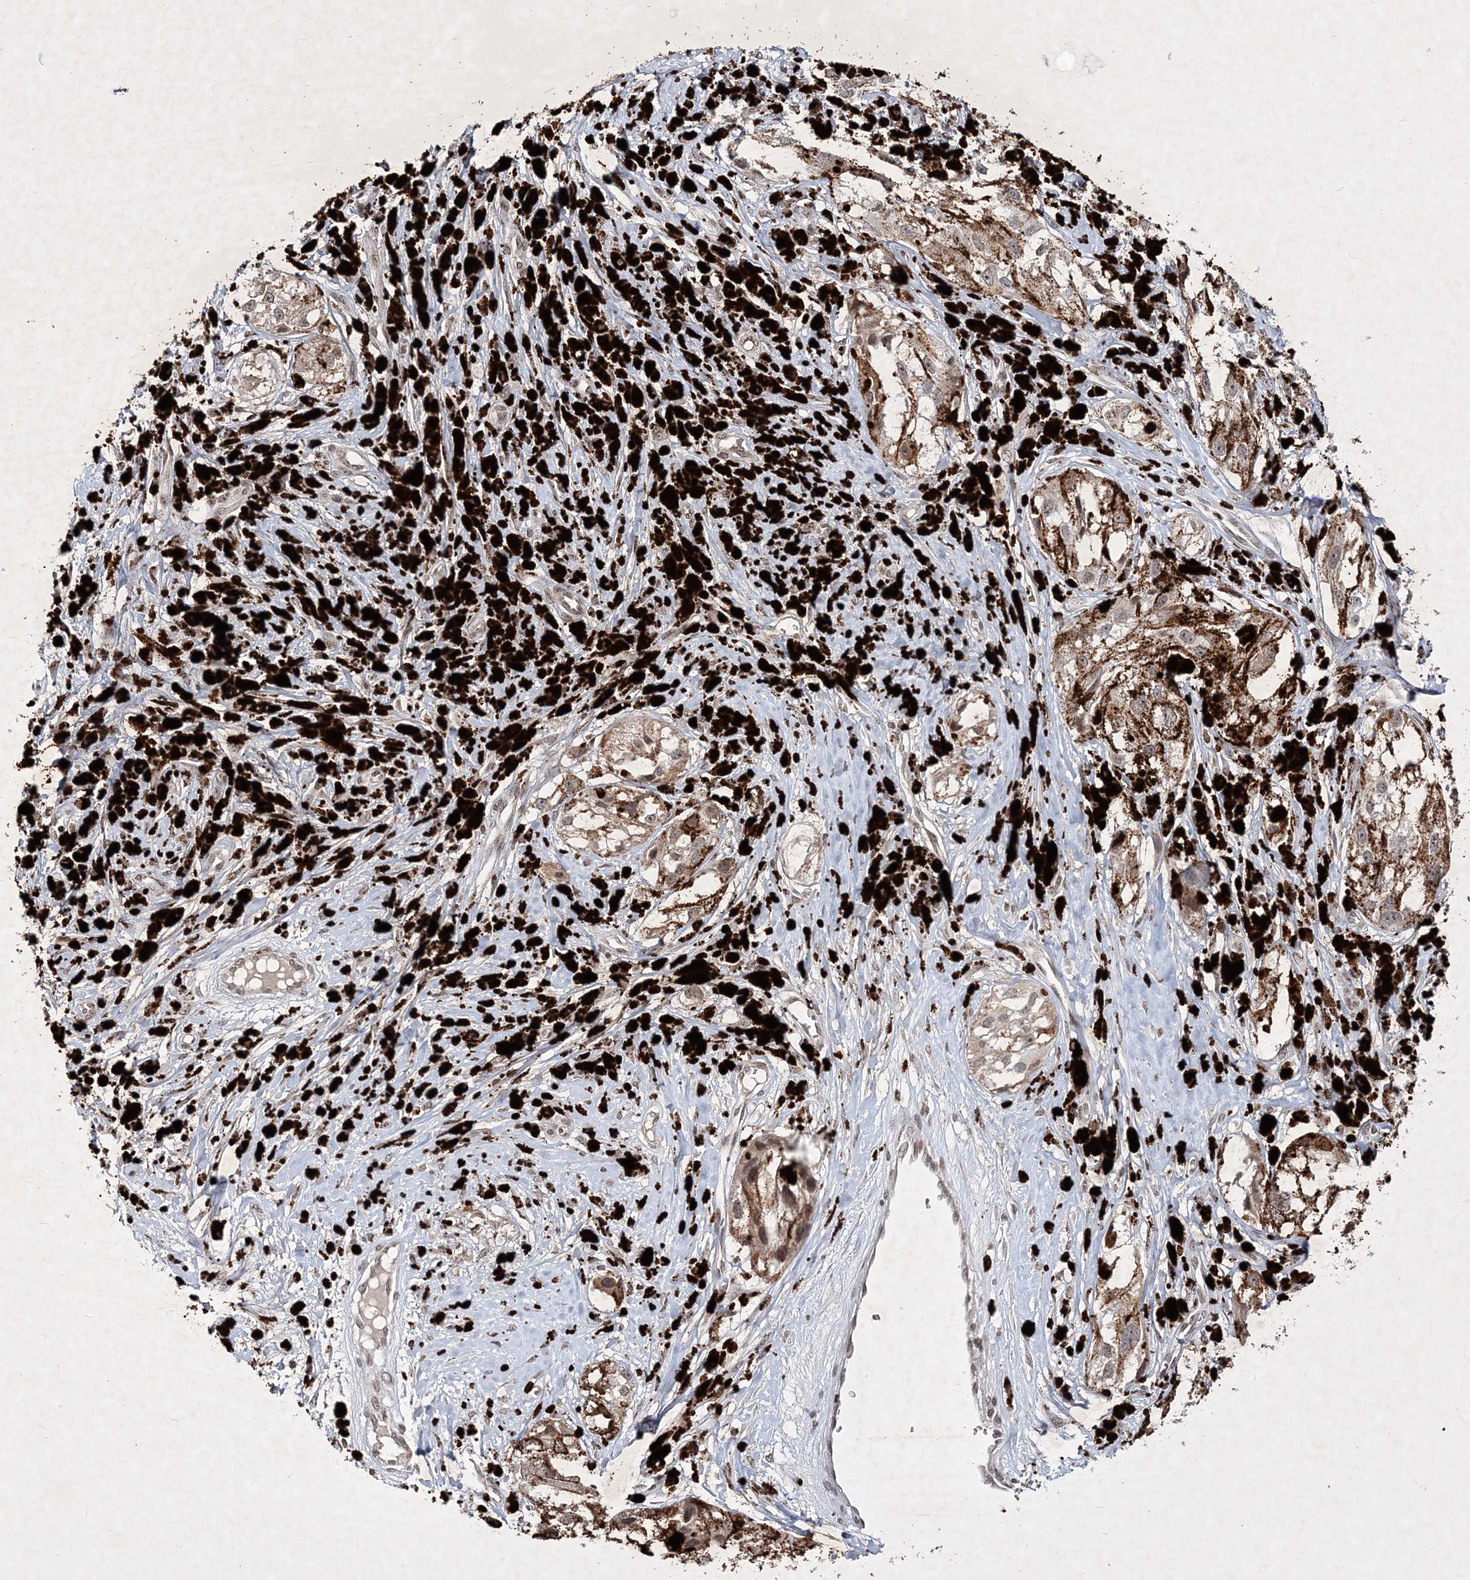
{"staining": {"intensity": "moderate", "quantity": ">75%", "location": "cytoplasmic/membranous"}, "tissue": "melanoma", "cell_type": "Tumor cells", "image_type": "cancer", "snomed": [{"axis": "morphology", "description": "Malignant melanoma, NOS"}, {"axis": "topography", "description": "Skin"}], "caption": "Protein expression analysis of melanoma exhibits moderate cytoplasmic/membranous expression in approximately >75% of tumor cells.", "gene": "SOWAHB", "patient": {"sex": "male", "age": 88}}